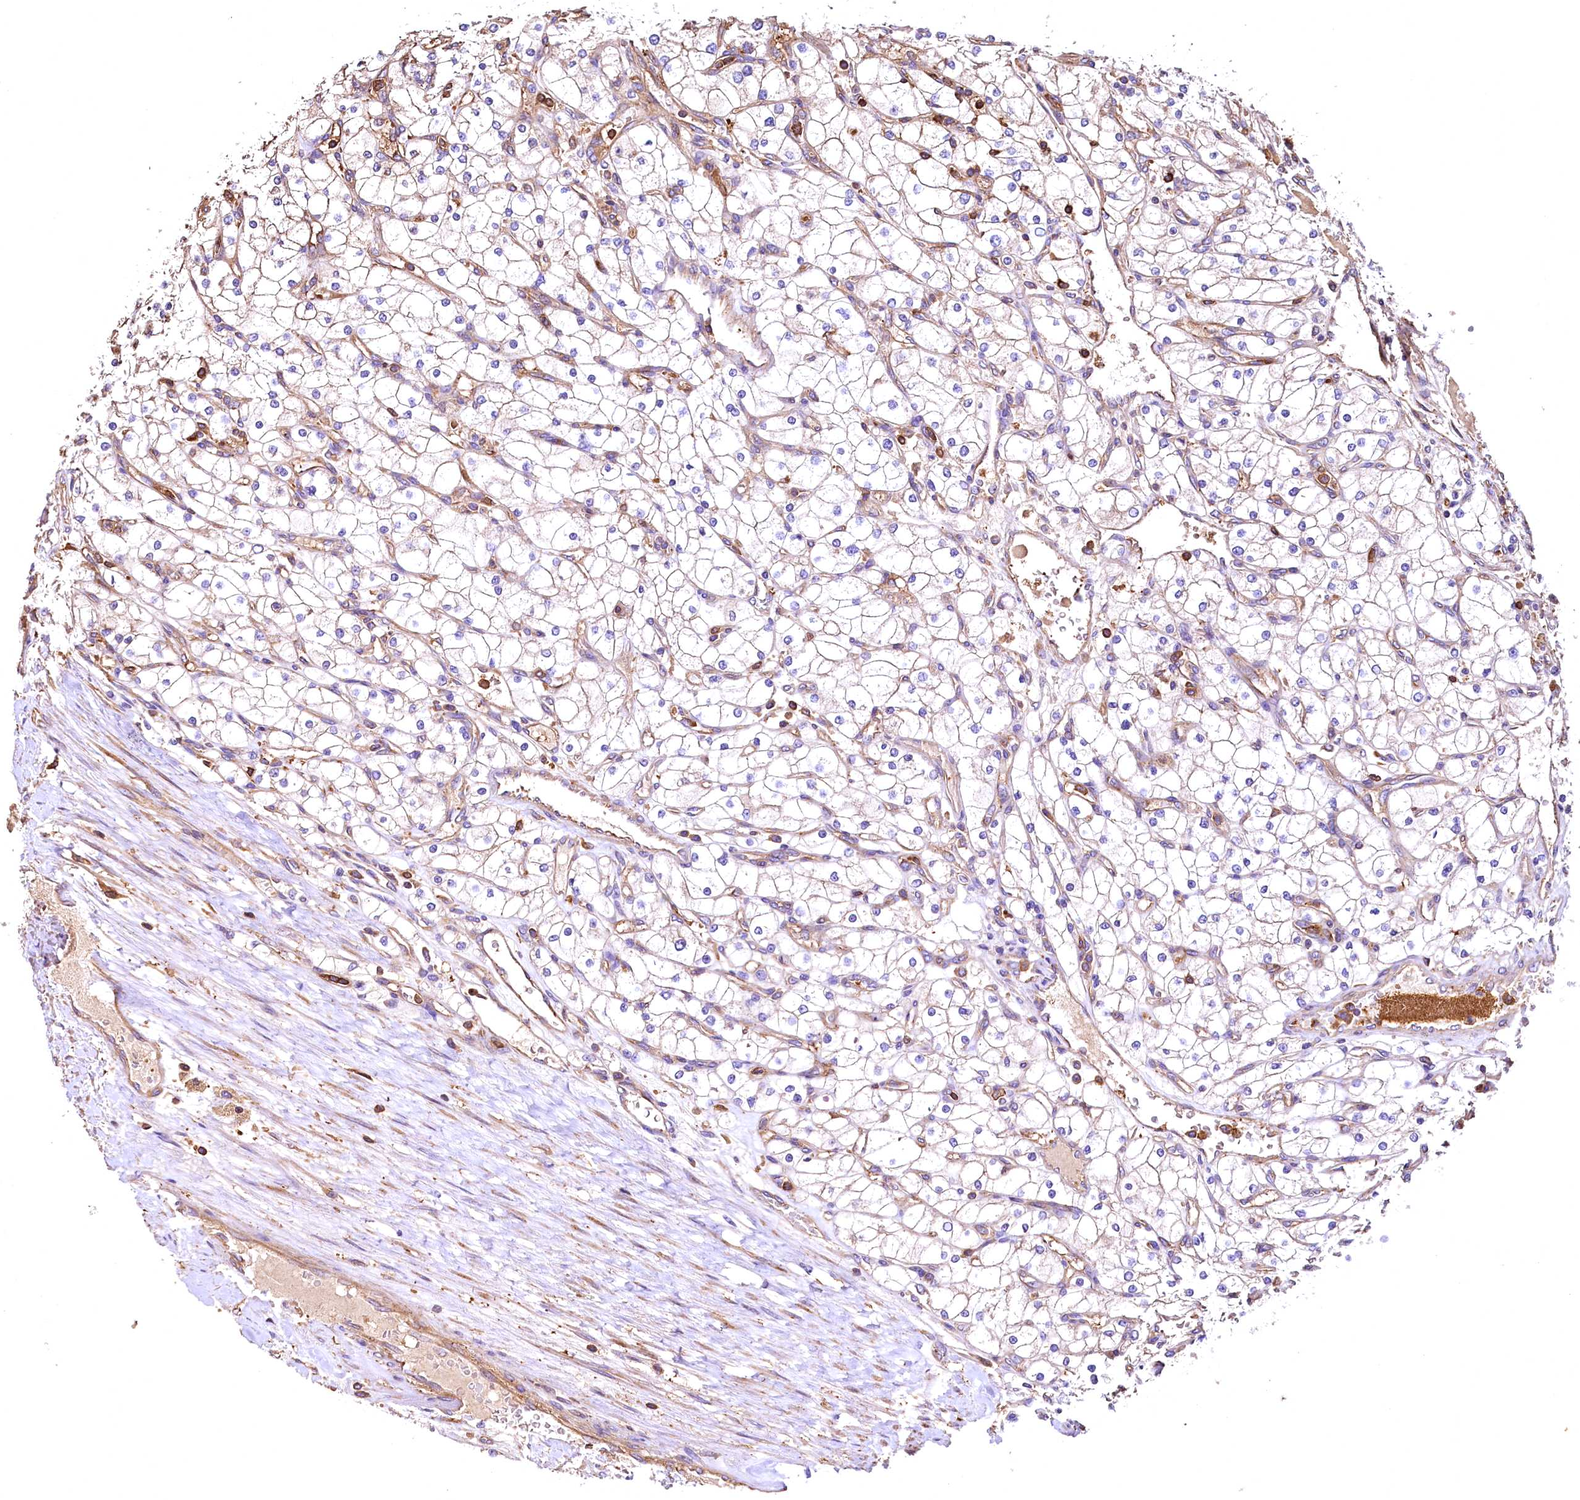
{"staining": {"intensity": "negative", "quantity": "none", "location": "none"}, "tissue": "renal cancer", "cell_type": "Tumor cells", "image_type": "cancer", "snomed": [{"axis": "morphology", "description": "Adenocarcinoma, NOS"}, {"axis": "topography", "description": "Kidney"}], "caption": "Tumor cells show no significant protein staining in renal cancer (adenocarcinoma).", "gene": "RARS2", "patient": {"sex": "male", "age": 80}}